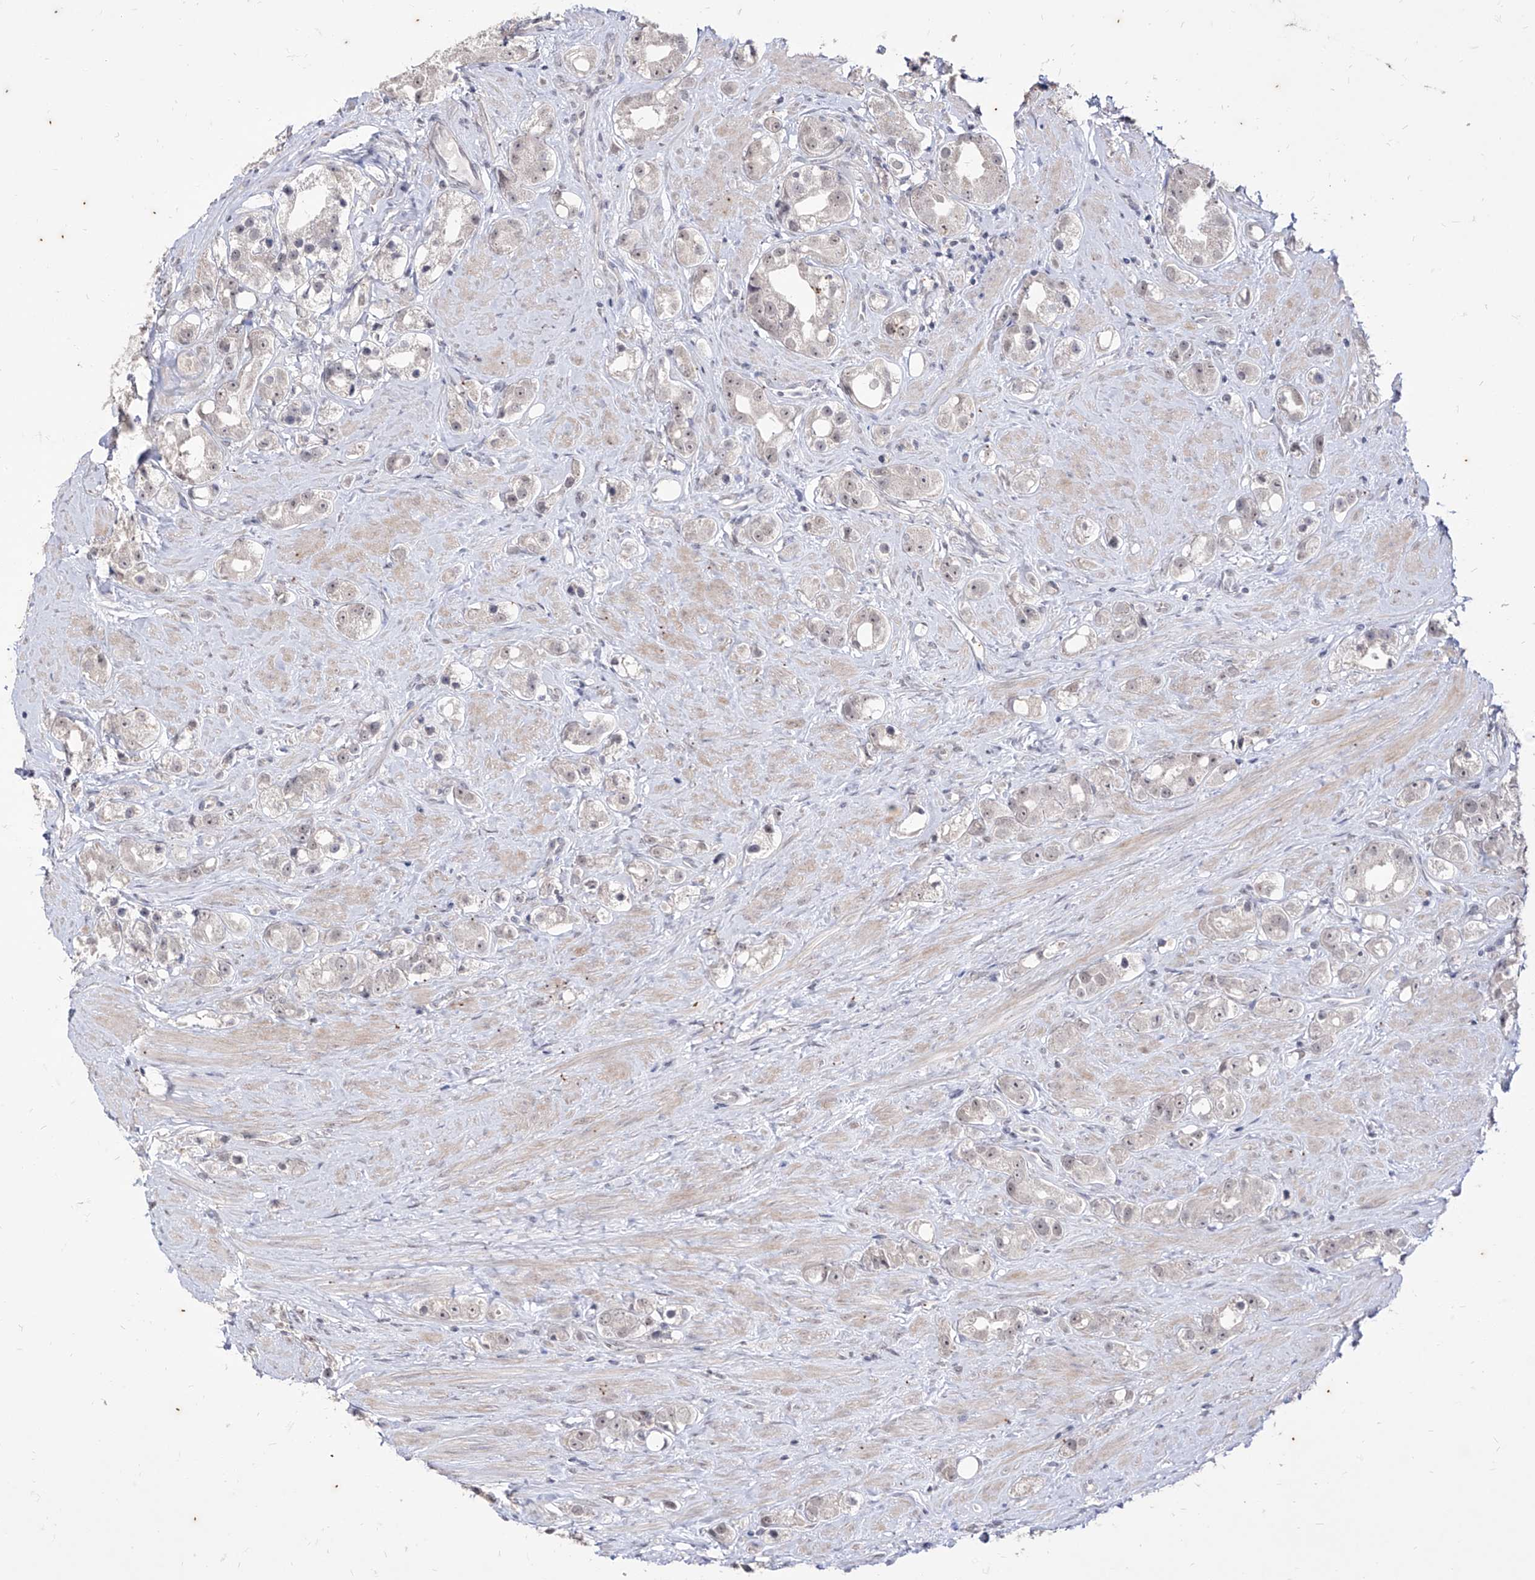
{"staining": {"intensity": "negative", "quantity": "none", "location": "none"}, "tissue": "prostate cancer", "cell_type": "Tumor cells", "image_type": "cancer", "snomed": [{"axis": "morphology", "description": "Adenocarcinoma, NOS"}, {"axis": "topography", "description": "Prostate"}], "caption": "The photomicrograph exhibits no staining of tumor cells in adenocarcinoma (prostate).", "gene": "PHF20L1", "patient": {"sex": "male", "age": 79}}